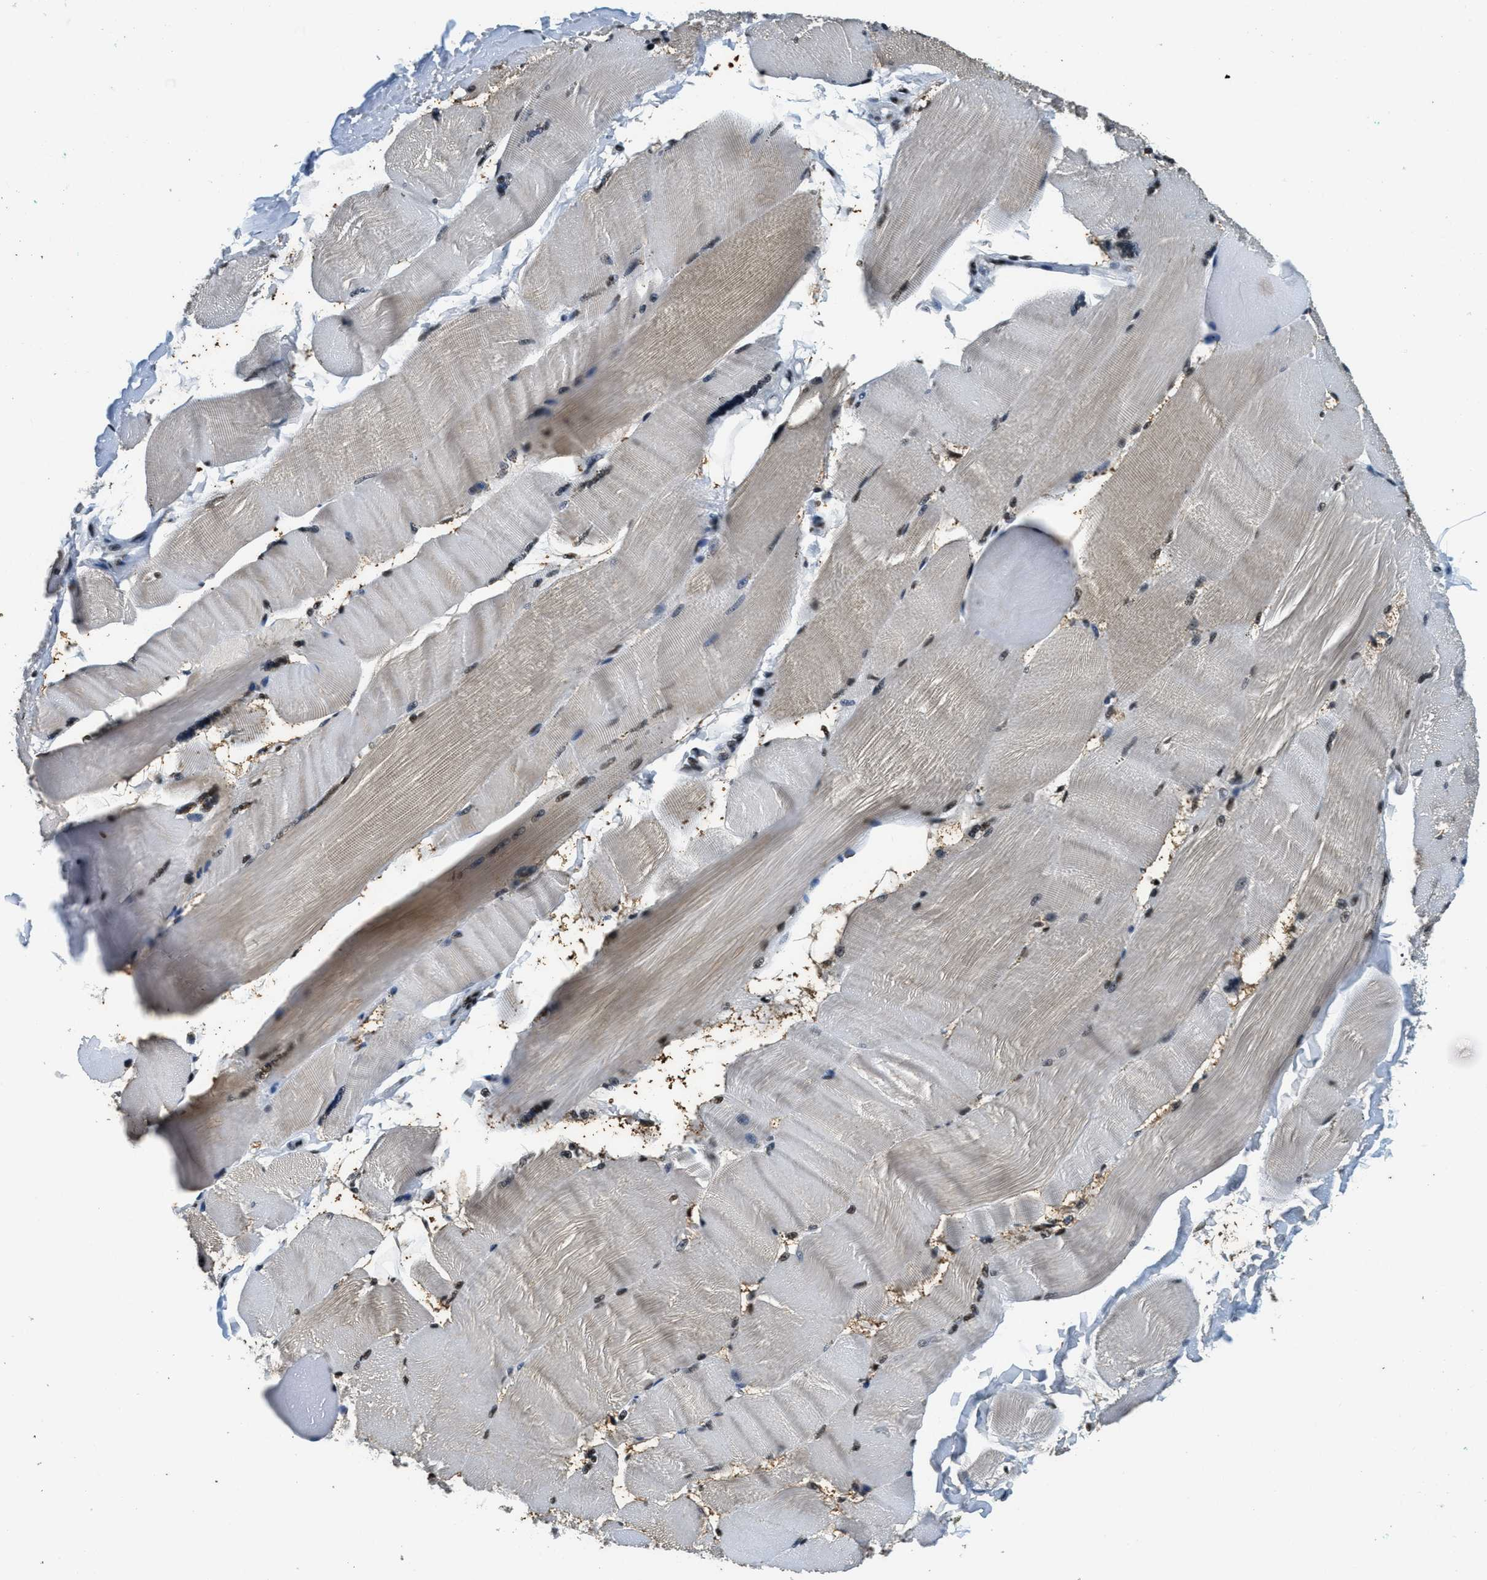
{"staining": {"intensity": "moderate", "quantity": "25%-75%", "location": "nuclear"}, "tissue": "skeletal muscle", "cell_type": "Myocytes", "image_type": "normal", "snomed": [{"axis": "morphology", "description": "Normal tissue, NOS"}, {"axis": "topography", "description": "Skin"}, {"axis": "topography", "description": "Skeletal muscle"}], "caption": "Moderate nuclear positivity for a protein is identified in about 25%-75% of myocytes of benign skeletal muscle using IHC.", "gene": "SSB", "patient": {"sex": "male", "age": 83}}